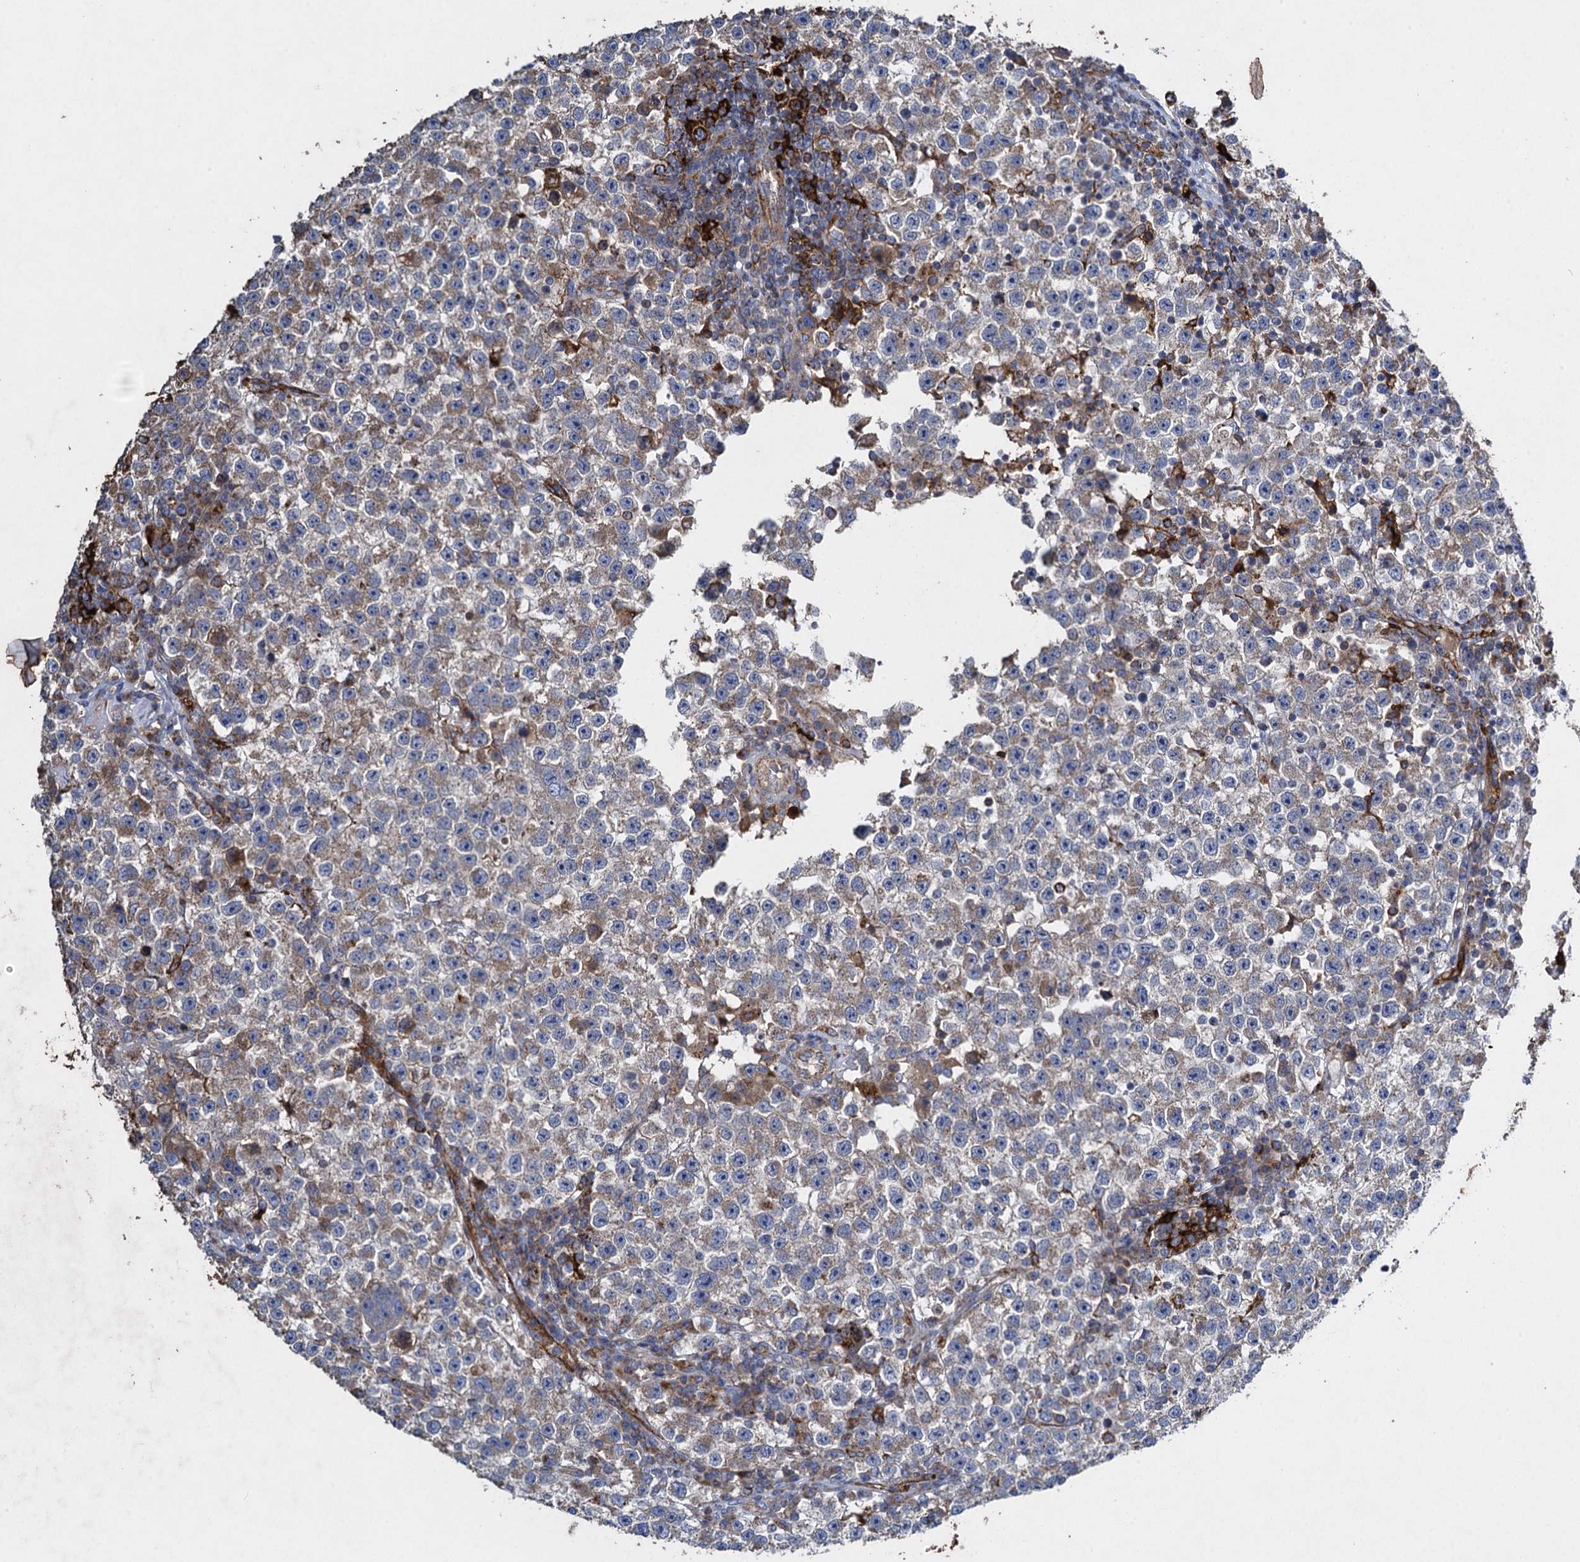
{"staining": {"intensity": "weak", "quantity": ">75%", "location": "cytoplasmic/membranous"}, "tissue": "testis cancer", "cell_type": "Tumor cells", "image_type": "cancer", "snomed": [{"axis": "morphology", "description": "Seminoma, NOS"}, {"axis": "topography", "description": "Testis"}], "caption": "Testis seminoma was stained to show a protein in brown. There is low levels of weak cytoplasmic/membranous expression in approximately >75% of tumor cells.", "gene": "TXNDC11", "patient": {"sex": "male", "age": 22}}